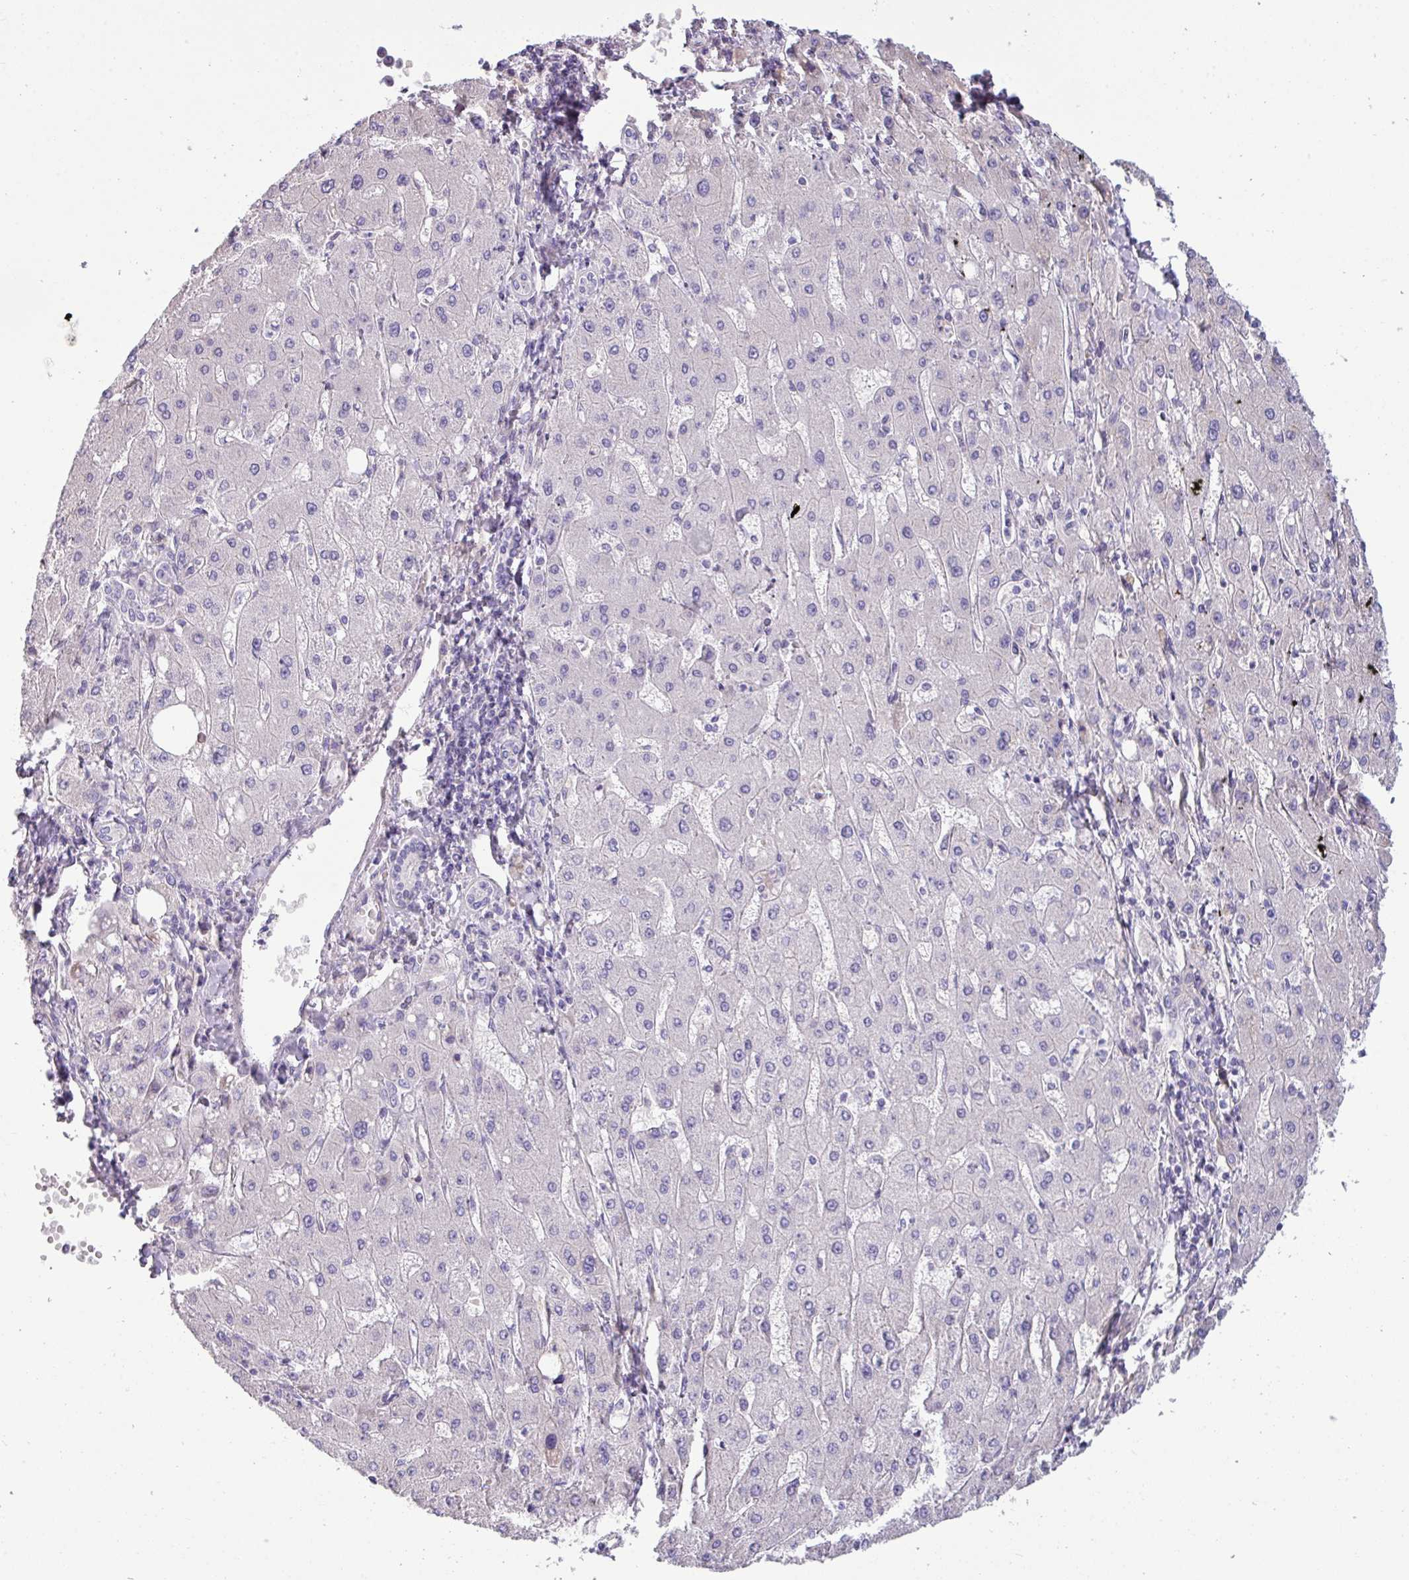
{"staining": {"intensity": "negative", "quantity": "none", "location": "none"}, "tissue": "liver cancer", "cell_type": "Tumor cells", "image_type": "cancer", "snomed": [{"axis": "morphology", "description": "Carcinoma, Hepatocellular, NOS"}, {"axis": "topography", "description": "Liver"}], "caption": "Image shows no significant protein positivity in tumor cells of liver hepatocellular carcinoma. The staining is performed using DAB (3,3'-diaminobenzidine) brown chromogen with nuclei counter-stained in using hematoxylin.", "gene": "IRGC", "patient": {"sex": "male", "age": 72}}